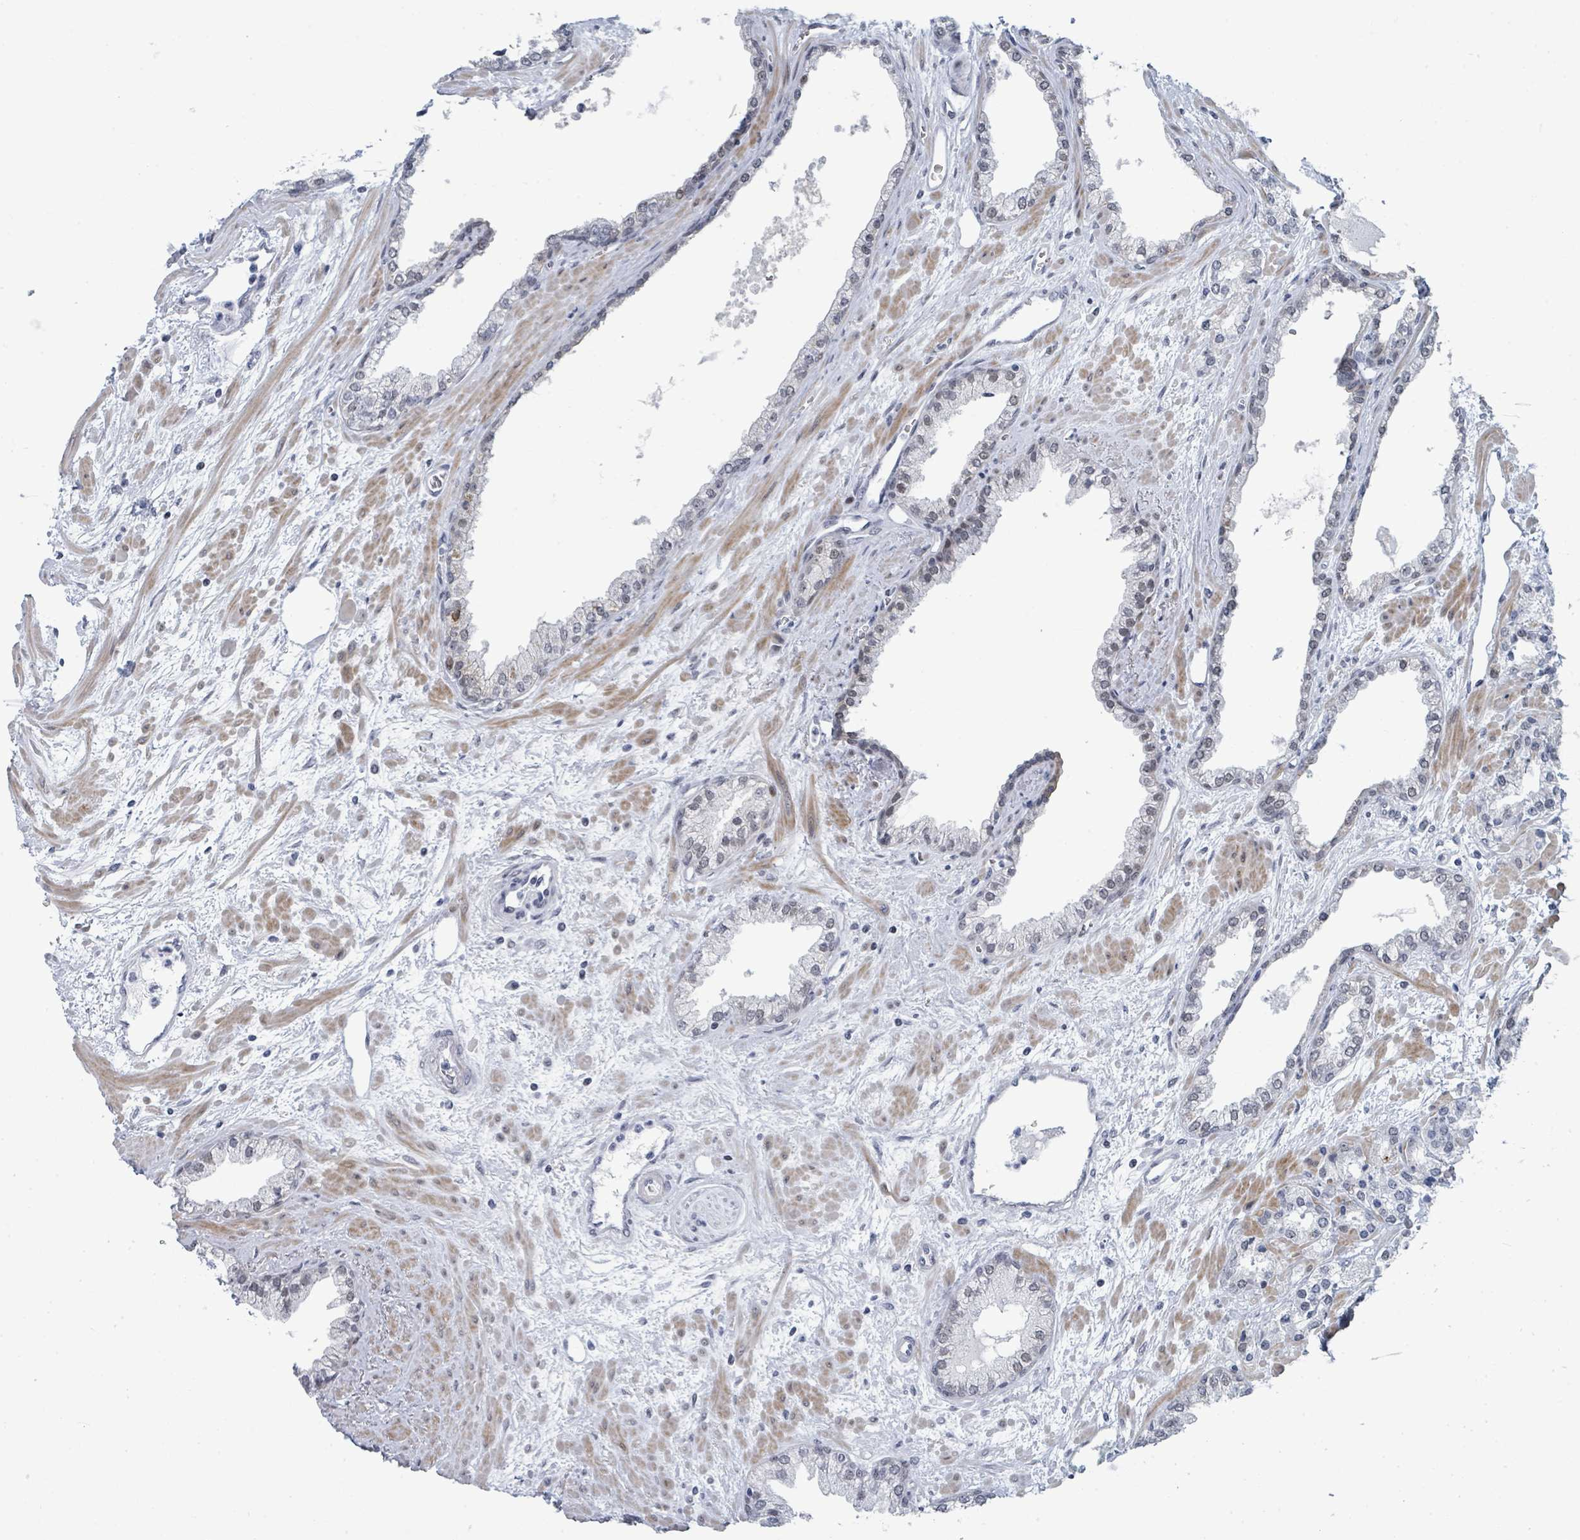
{"staining": {"intensity": "weak", "quantity": "<25%", "location": "nuclear"}, "tissue": "prostate cancer", "cell_type": "Tumor cells", "image_type": "cancer", "snomed": [{"axis": "morphology", "description": "Adenocarcinoma, High grade"}, {"axis": "topography", "description": "Prostate"}], "caption": "Tumor cells are negative for brown protein staining in high-grade adenocarcinoma (prostate). Brightfield microscopy of immunohistochemistry stained with DAB (3,3'-diaminobenzidine) (brown) and hematoxylin (blue), captured at high magnification.", "gene": "CT45A5", "patient": {"sex": "male", "age": 71}}